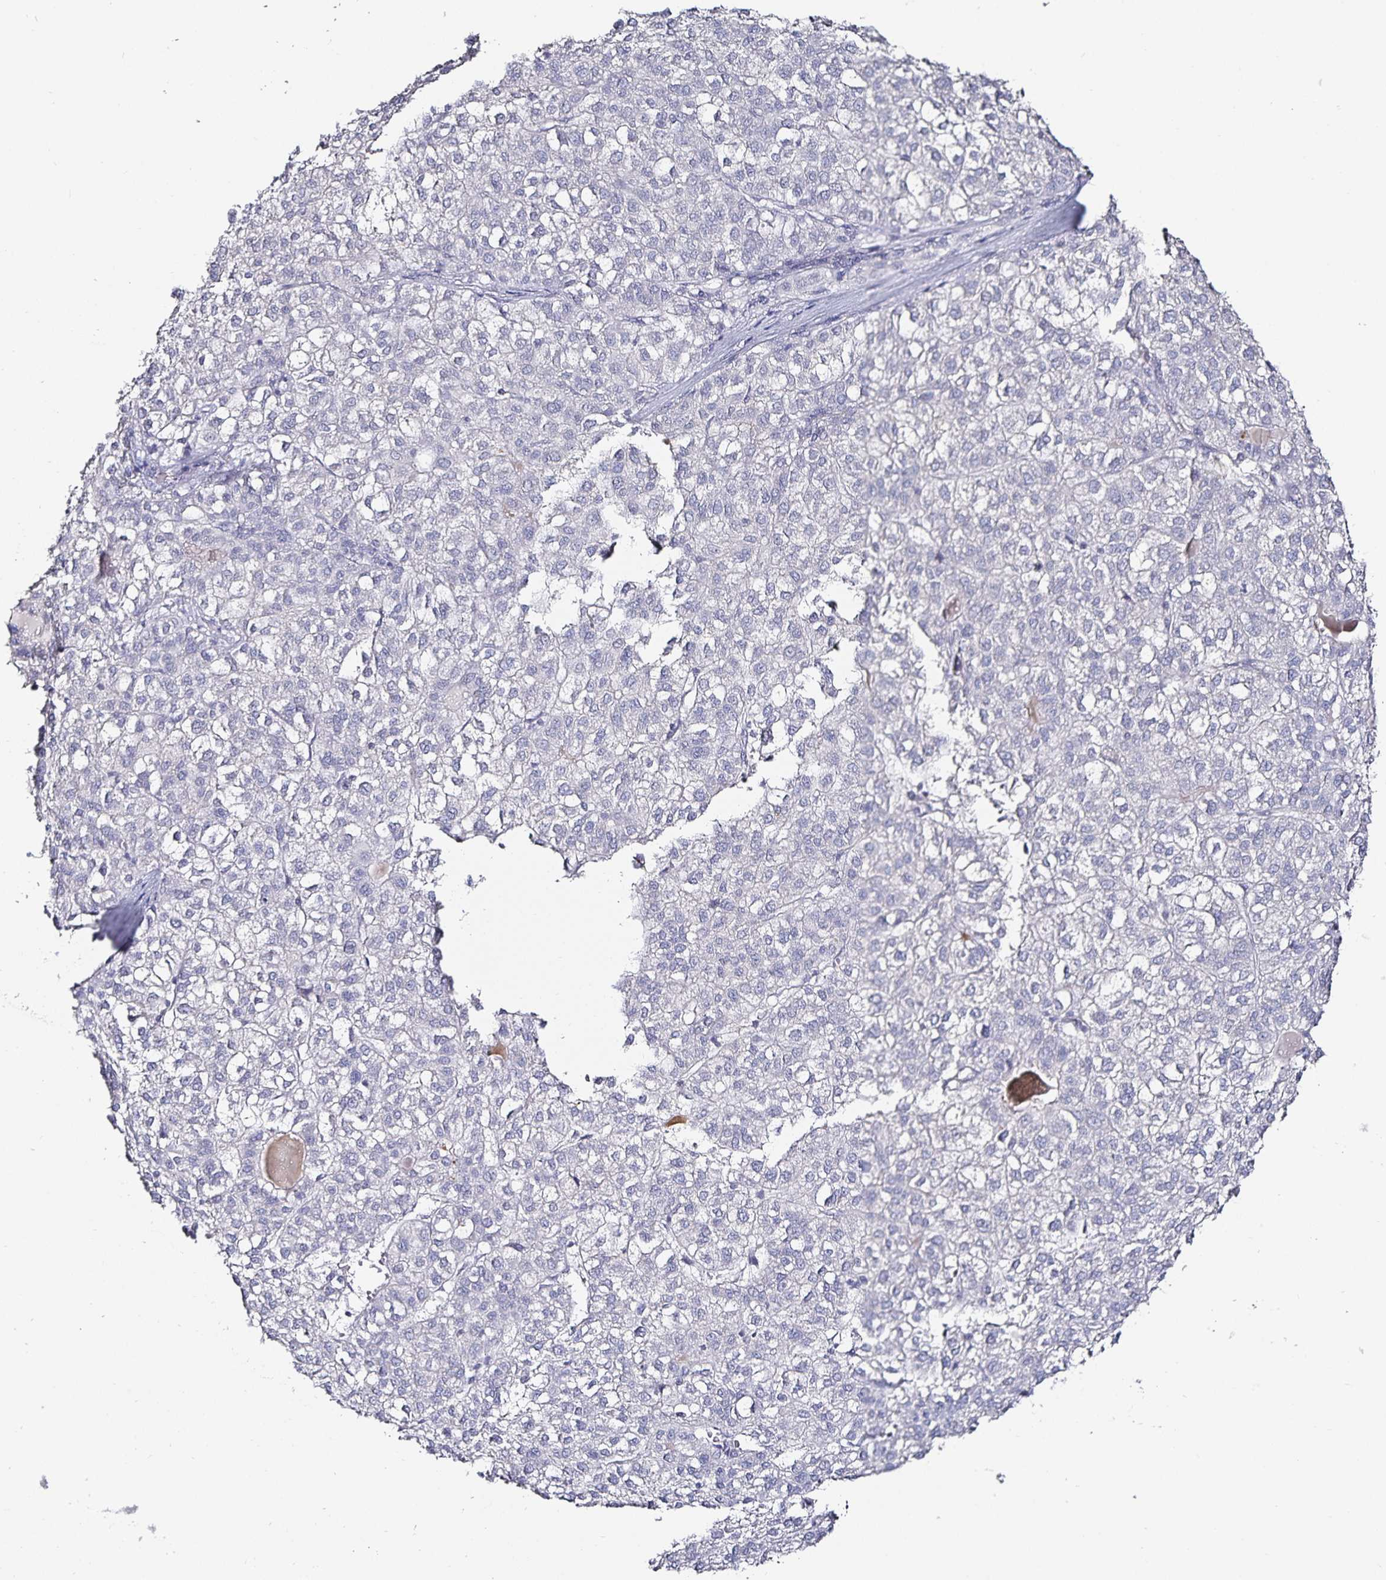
{"staining": {"intensity": "negative", "quantity": "none", "location": "none"}, "tissue": "liver cancer", "cell_type": "Tumor cells", "image_type": "cancer", "snomed": [{"axis": "morphology", "description": "Carcinoma, Hepatocellular, NOS"}, {"axis": "topography", "description": "Liver"}], "caption": "Tumor cells show no significant expression in liver cancer (hepatocellular carcinoma). (Immunohistochemistry, brightfield microscopy, high magnification).", "gene": "TTR", "patient": {"sex": "female", "age": 43}}